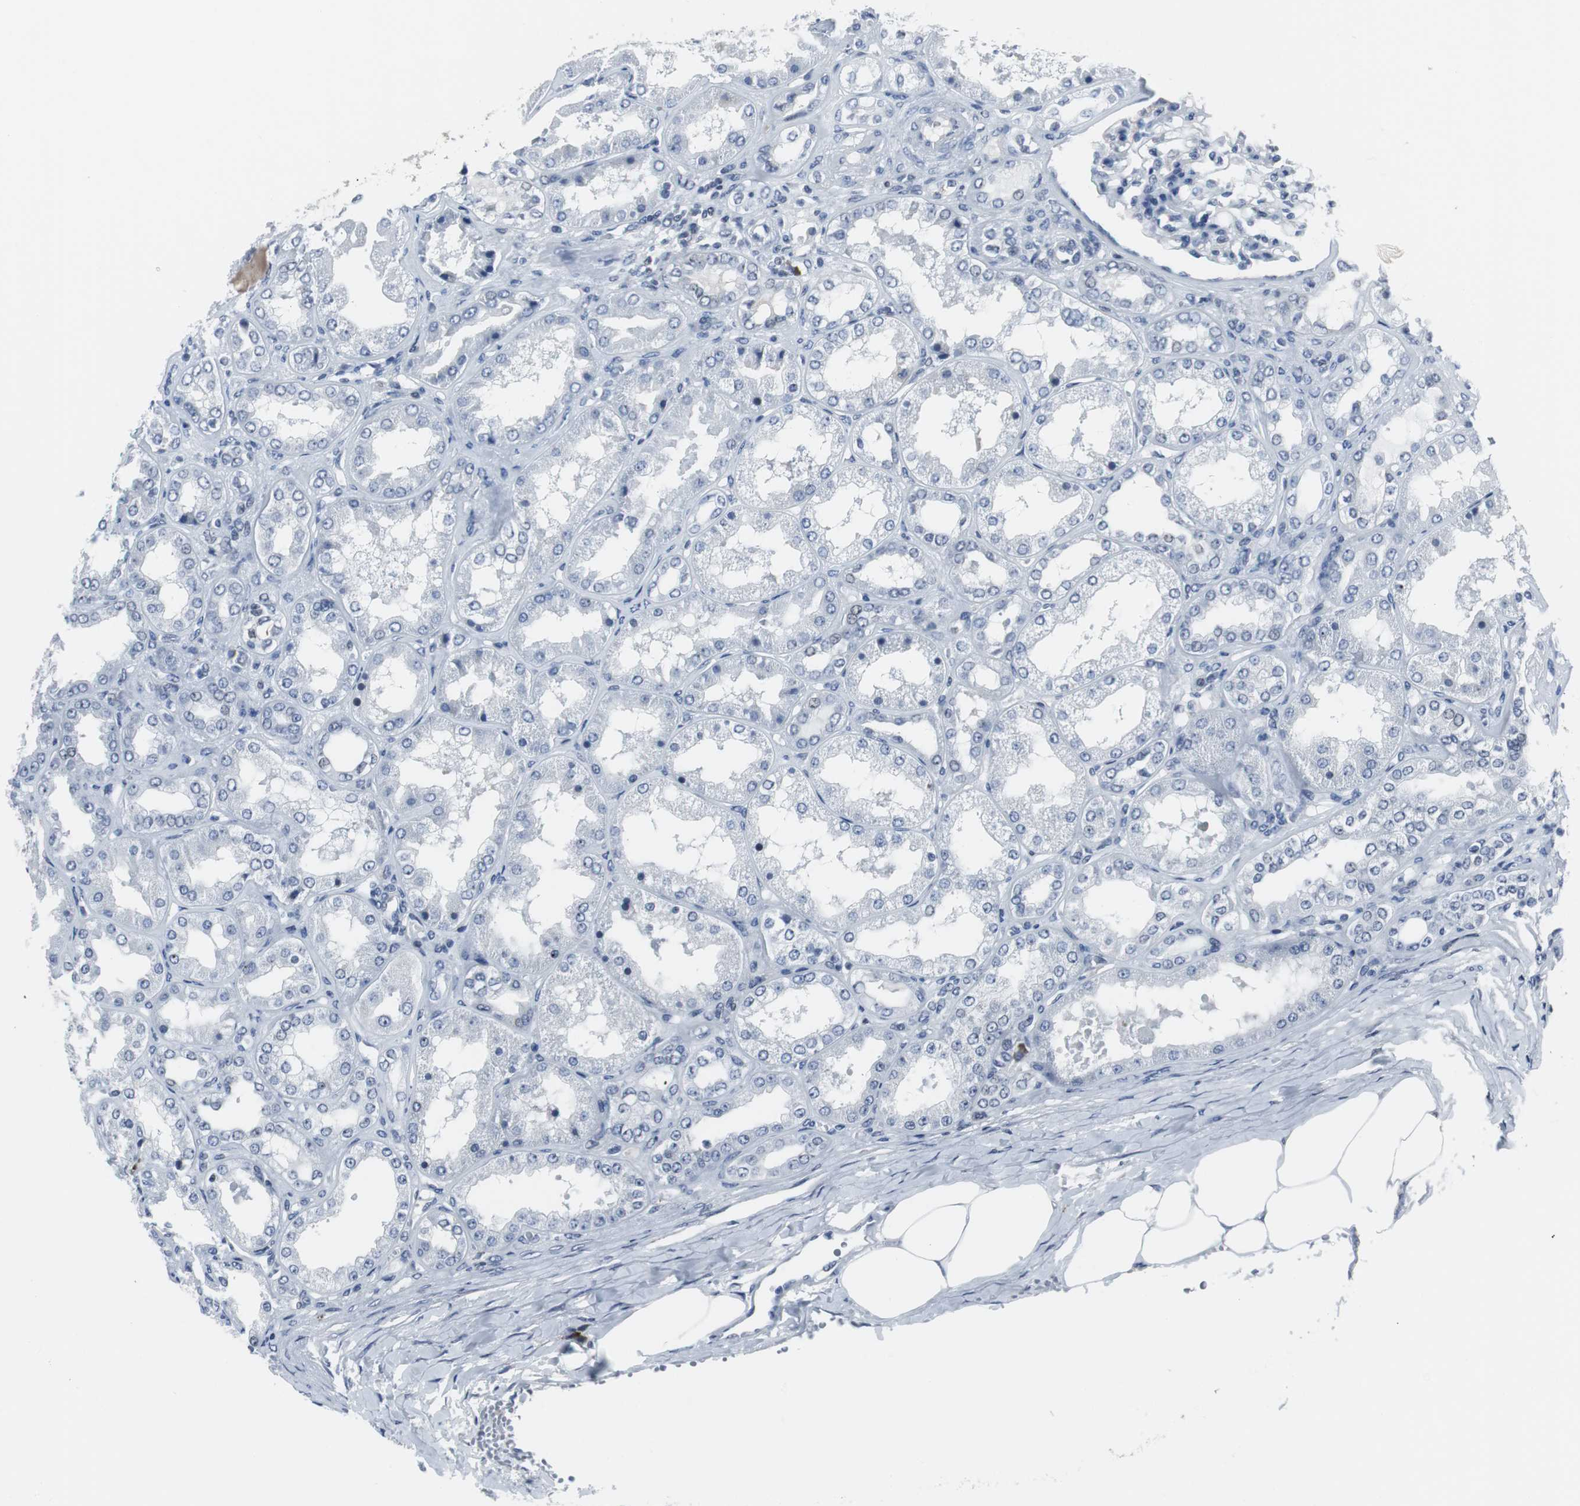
{"staining": {"intensity": "moderate", "quantity": "25%-75%", "location": "cytoplasmic/membranous"}, "tissue": "kidney", "cell_type": "Cells in glomeruli", "image_type": "normal", "snomed": [{"axis": "morphology", "description": "Normal tissue, NOS"}, {"axis": "topography", "description": "Kidney"}], "caption": "Immunohistochemical staining of normal human kidney exhibits medium levels of moderate cytoplasmic/membranous positivity in approximately 25%-75% of cells in glomeruli.", "gene": "DOK1", "patient": {"sex": "female", "age": 56}}